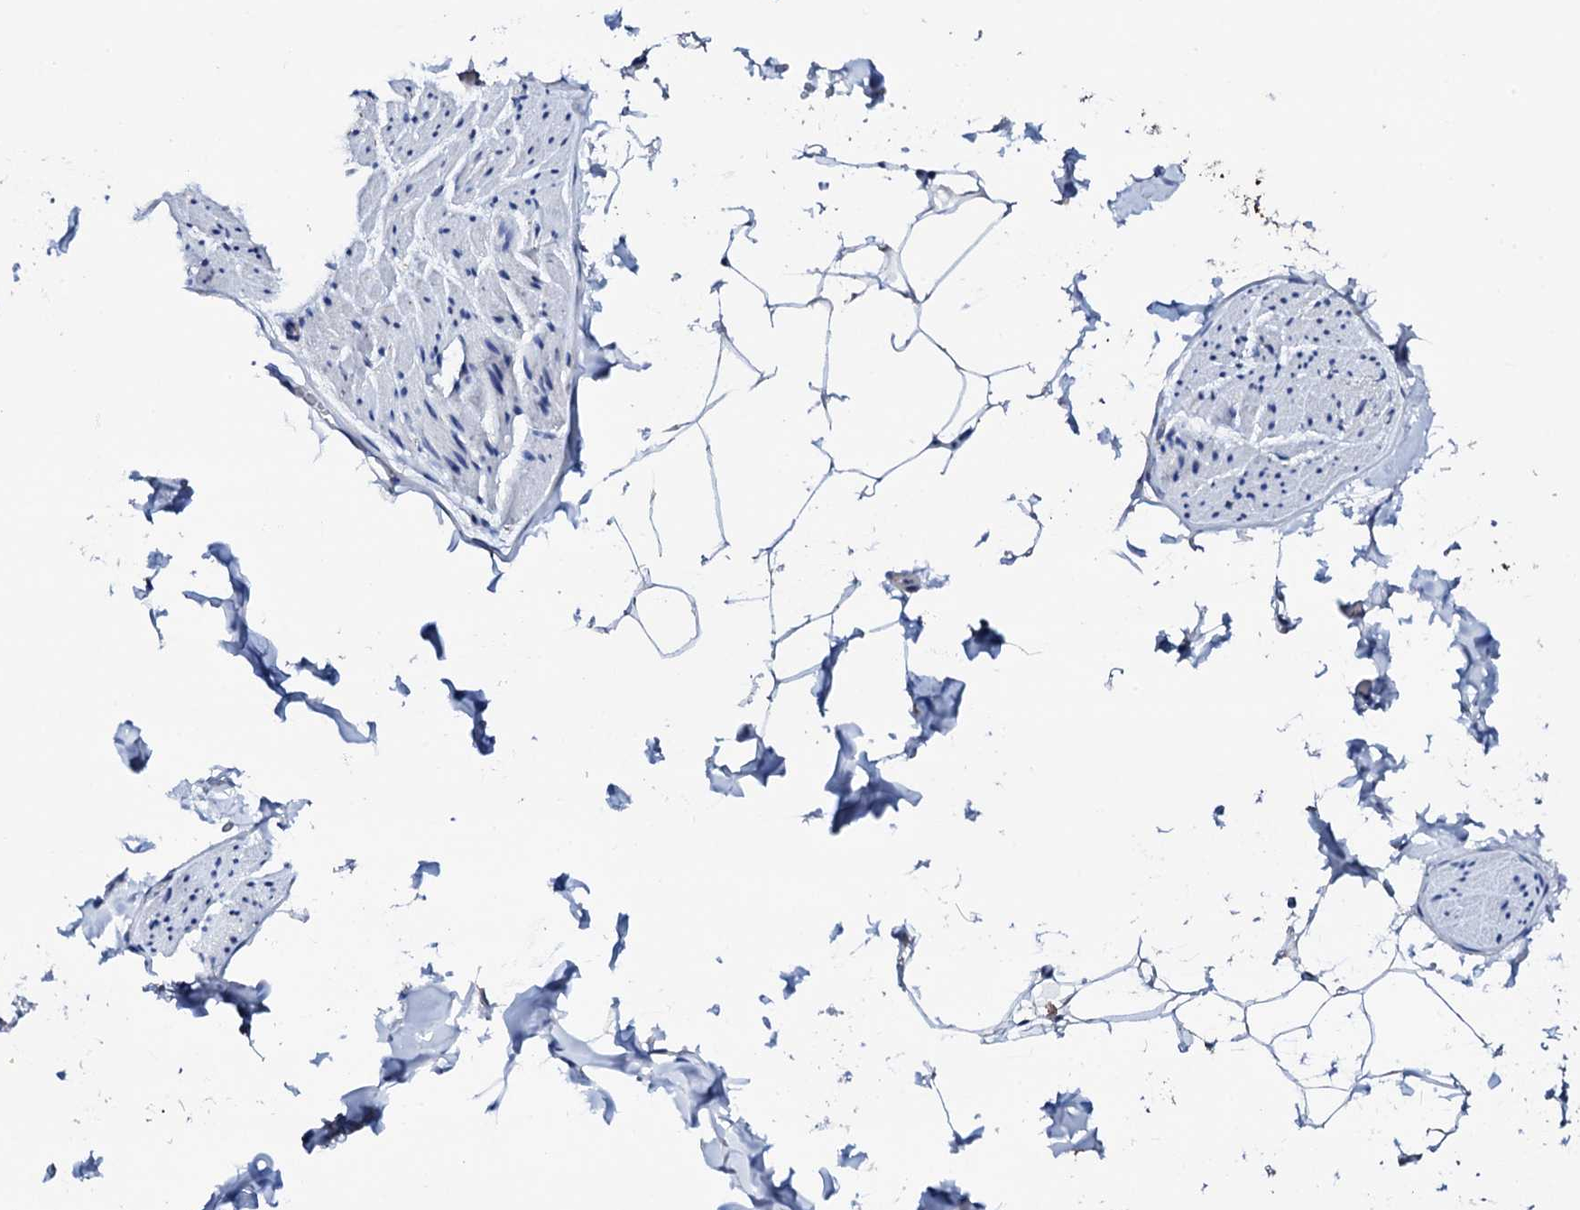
{"staining": {"intensity": "moderate", "quantity": "<25%", "location": "cytoplasmic/membranous"}, "tissue": "adipose tissue", "cell_type": "Adipocytes", "image_type": "normal", "snomed": [{"axis": "morphology", "description": "Normal tissue, NOS"}, {"axis": "topography", "description": "Gallbladder"}, {"axis": "topography", "description": "Peripheral nerve tissue"}], "caption": "Adipose tissue was stained to show a protein in brown. There is low levels of moderate cytoplasmic/membranous staining in about <25% of adipocytes. (Stains: DAB in brown, nuclei in blue, Microscopy: brightfield microscopy at high magnification).", "gene": "TCAF2C", "patient": {"sex": "male", "age": 38}}